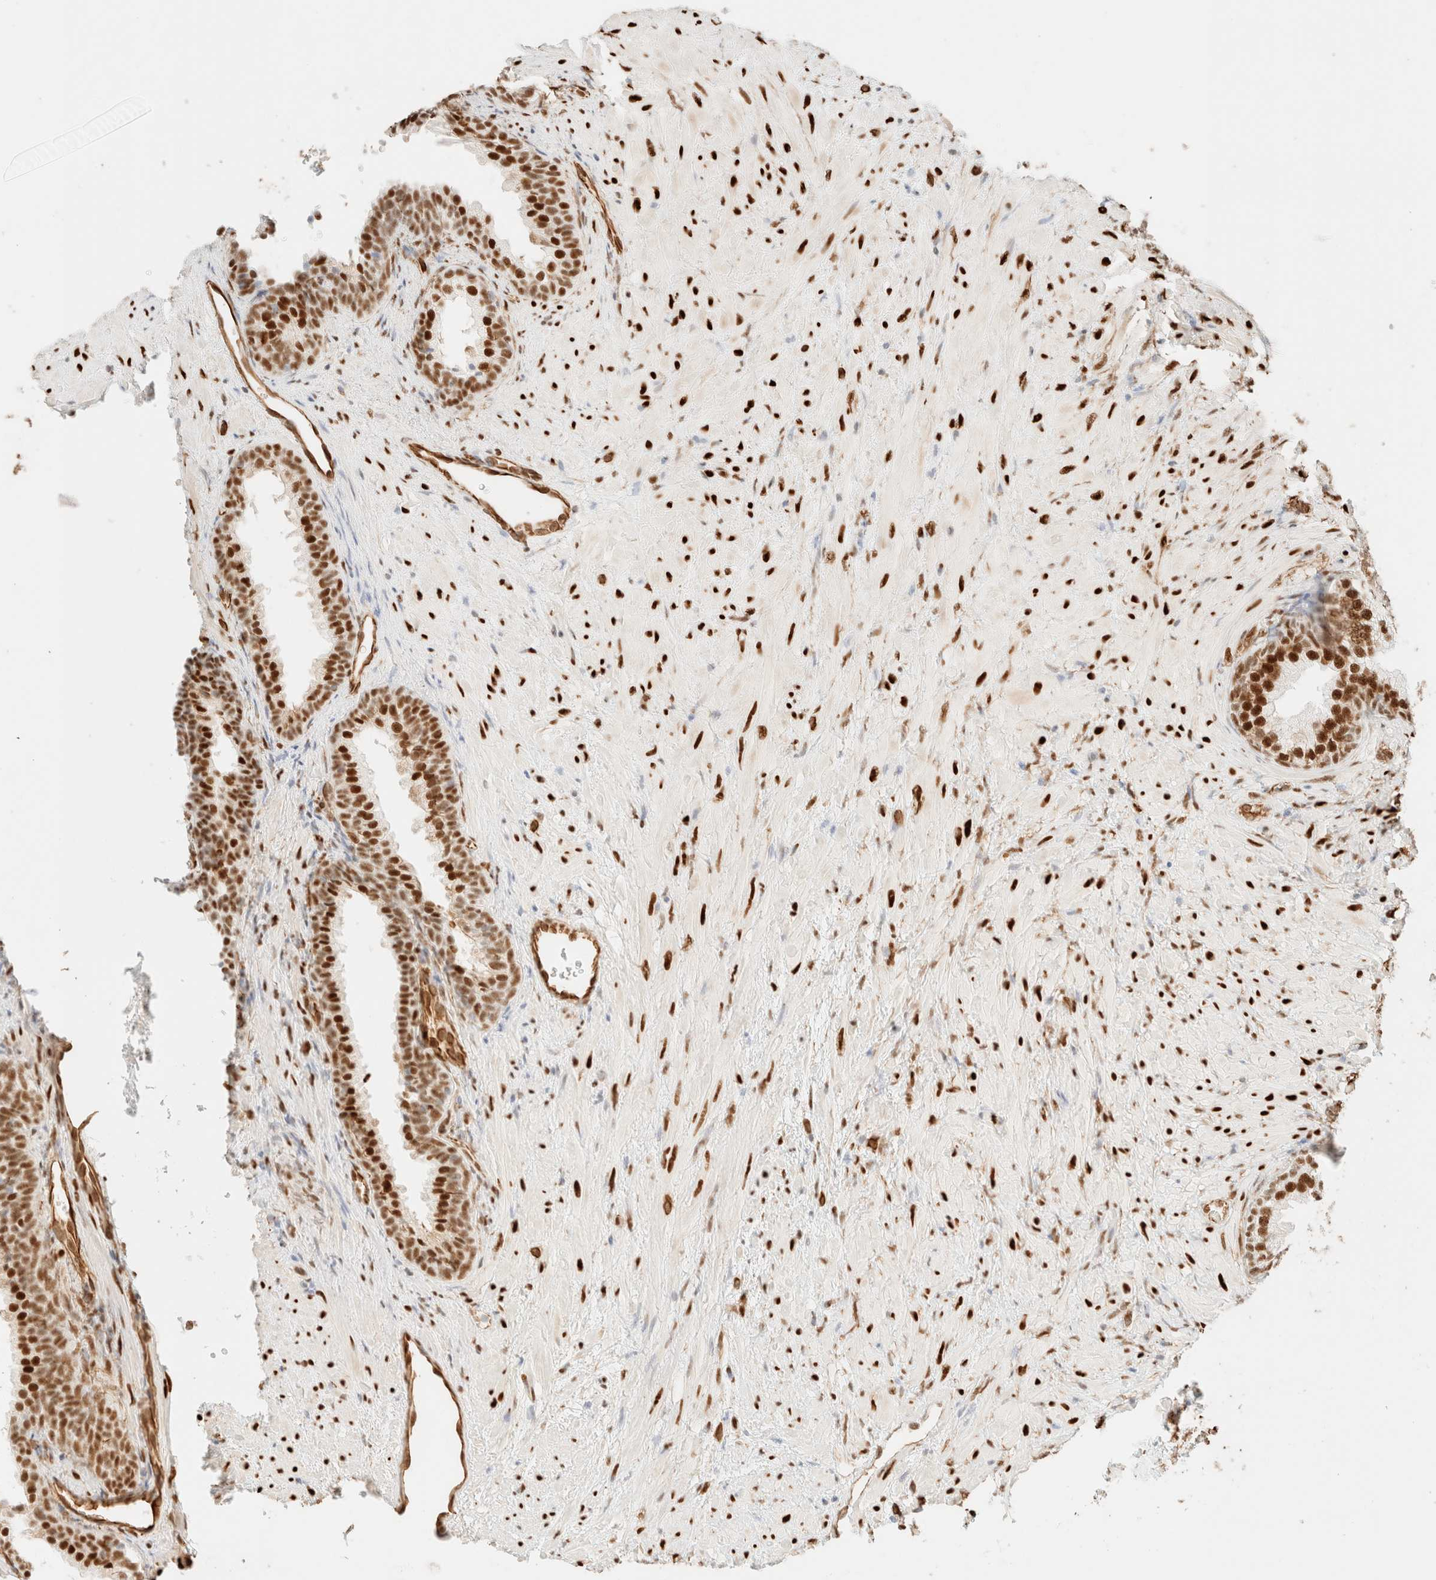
{"staining": {"intensity": "strong", "quantity": "25%-75%", "location": "nuclear"}, "tissue": "prostate", "cell_type": "Glandular cells", "image_type": "normal", "snomed": [{"axis": "morphology", "description": "Normal tissue, NOS"}, {"axis": "topography", "description": "Prostate"}], "caption": "Protein expression analysis of unremarkable human prostate reveals strong nuclear positivity in about 25%-75% of glandular cells. (IHC, brightfield microscopy, high magnification).", "gene": "ZSCAN18", "patient": {"sex": "male", "age": 76}}